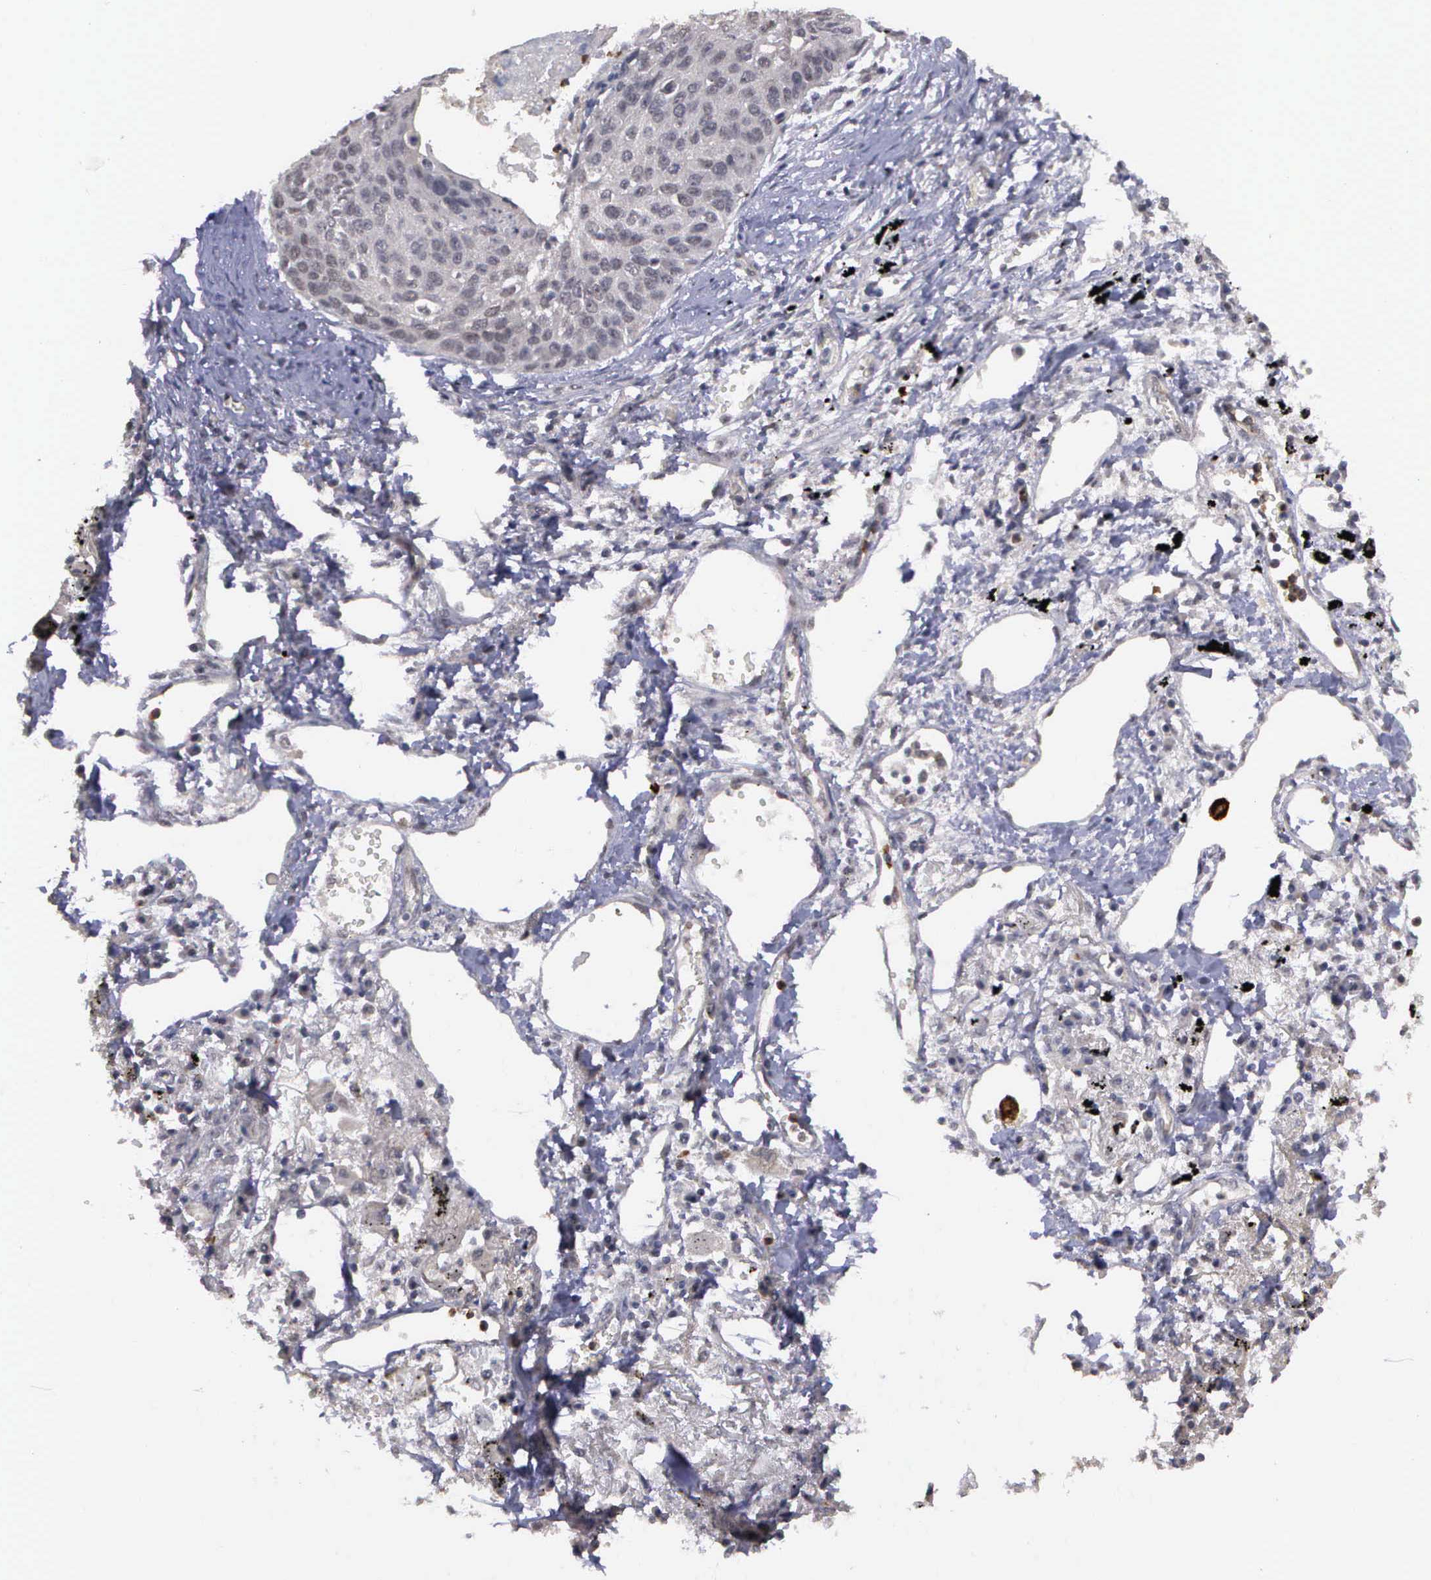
{"staining": {"intensity": "weak", "quantity": "25%-75%", "location": "cytoplasmic/membranous,nuclear"}, "tissue": "lung cancer", "cell_type": "Tumor cells", "image_type": "cancer", "snomed": [{"axis": "morphology", "description": "Squamous cell carcinoma, NOS"}, {"axis": "topography", "description": "Lung"}], "caption": "Immunohistochemistry (DAB (3,3'-diaminobenzidine)) staining of squamous cell carcinoma (lung) reveals weak cytoplasmic/membranous and nuclear protein expression in approximately 25%-75% of tumor cells.", "gene": "MAP3K9", "patient": {"sex": "male", "age": 71}}